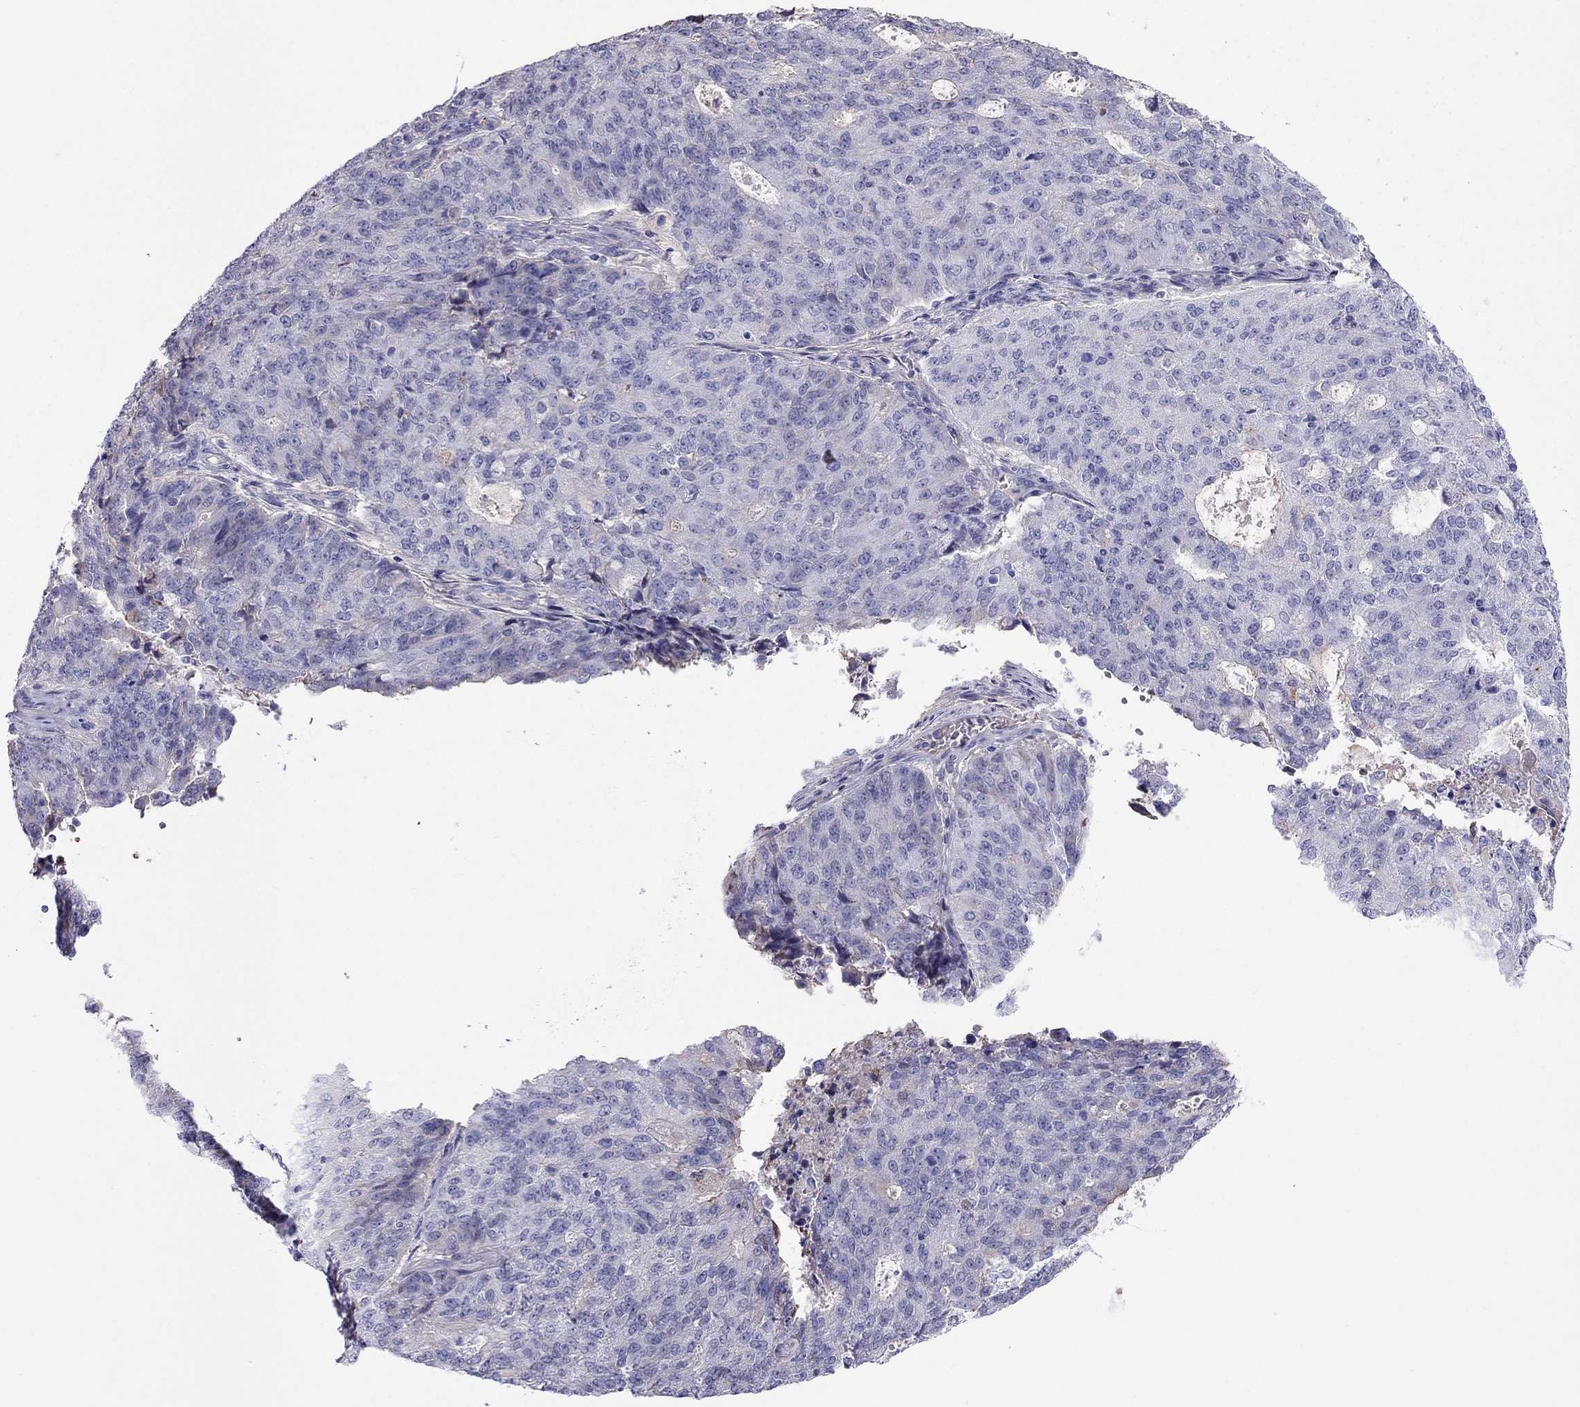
{"staining": {"intensity": "negative", "quantity": "none", "location": "none"}, "tissue": "endometrial cancer", "cell_type": "Tumor cells", "image_type": "cancer", "snomed": [{"axis": "morphology", "description": "Adenocarcinoma, NOS"}, {"axis": "topography", "description": "Endometrium"}], "caption": "A high-resolution image shows immunohistochemistry staining of adenocarcinoma (endometrial), which displays no significant staining in tumor cells.", "gene": "TBC1D21", "patient": {"sex": "female", "age": 82}}